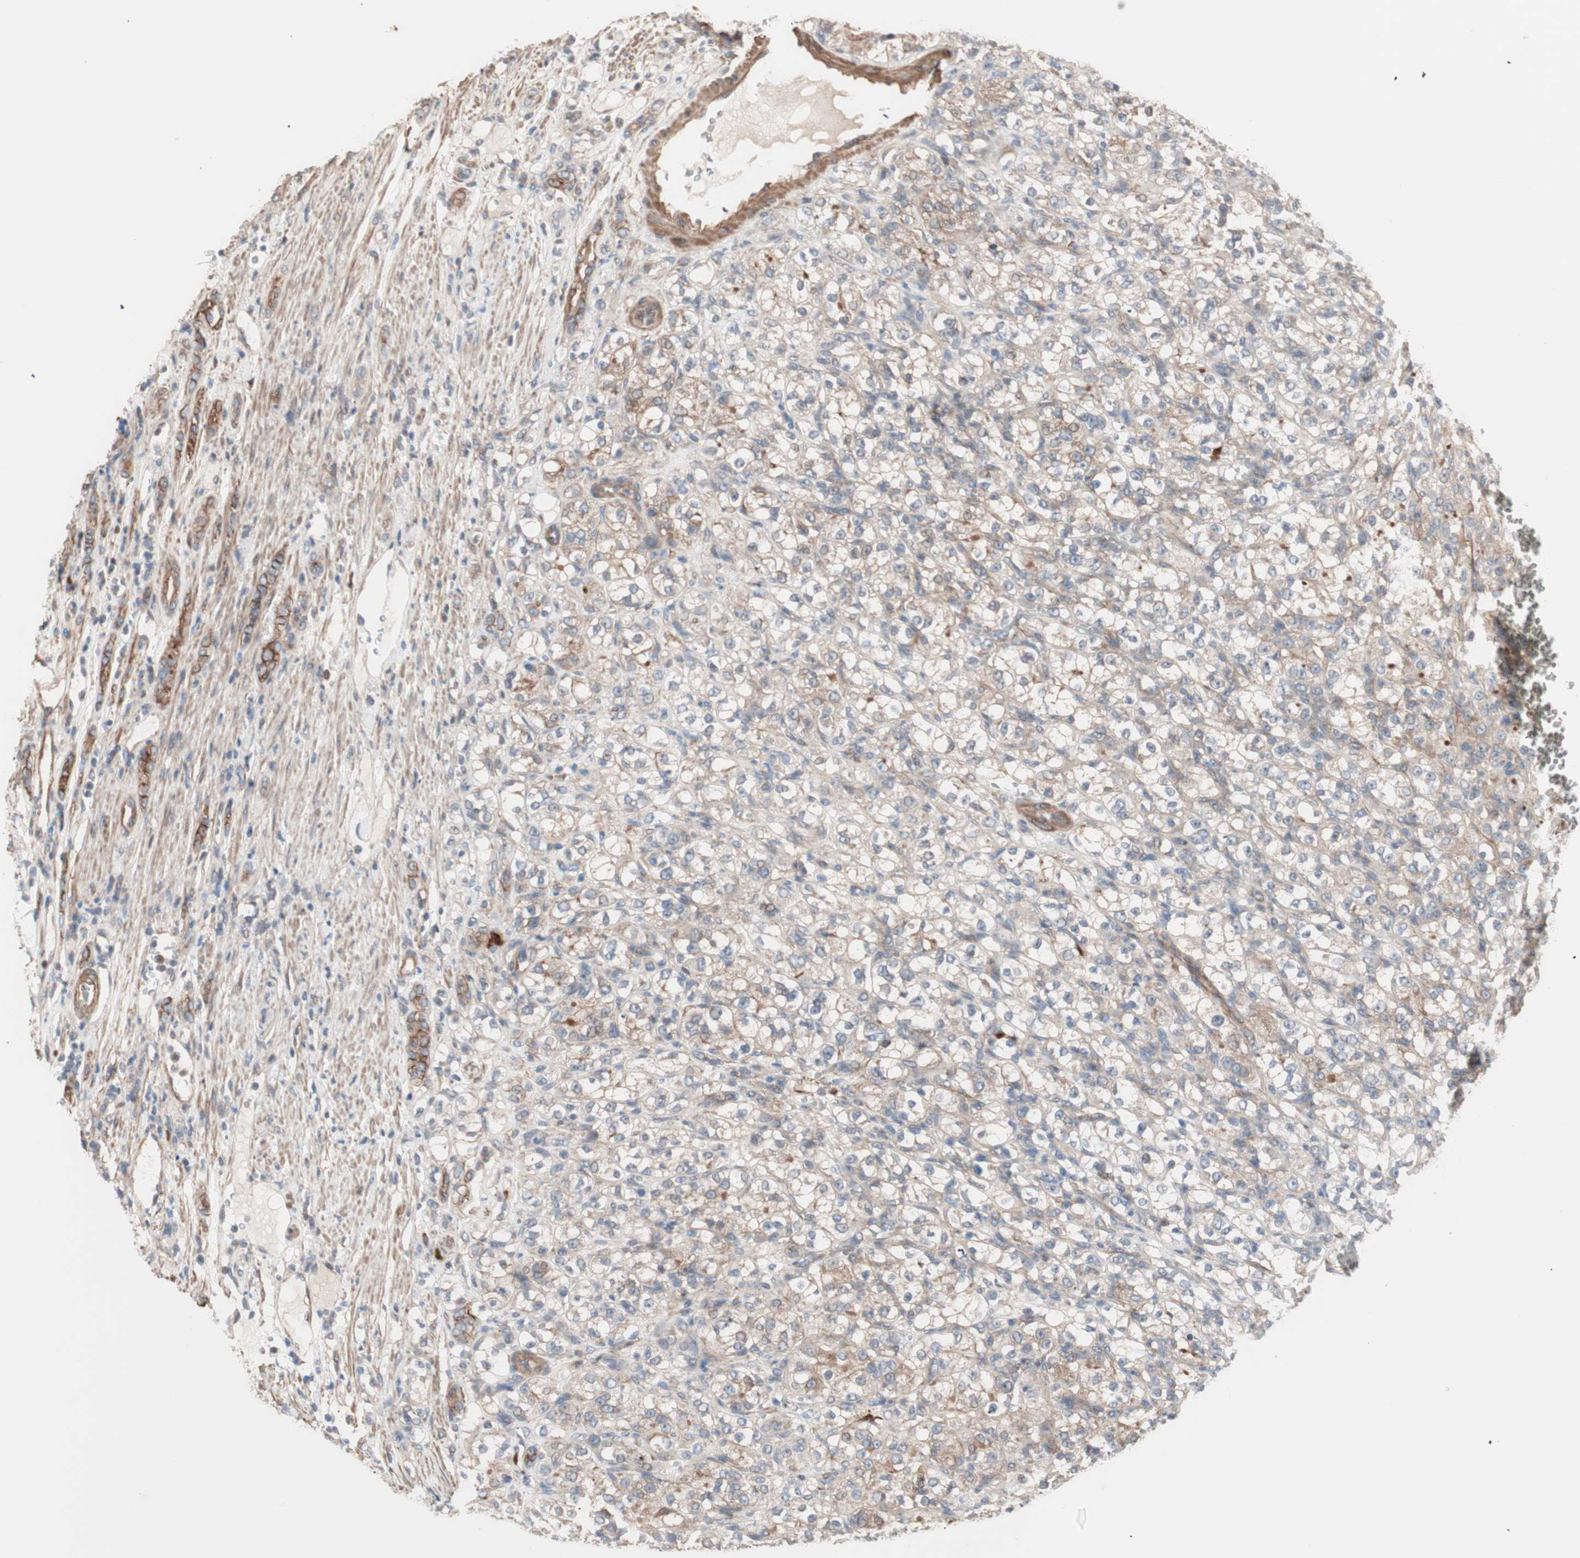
{"staining": {"intensity": "weak", "quantity": ">75%", "location": "cytoplasmic/membranous"}, "tissue": "renal cancer", "cell_type": "Tumor cells", "image_type": "cancer", "snomed": [{"axis": "morphology", "description": "Normal tissue, NOS"}, {"axis": "morphology", "description": "Adenocarcinoma, NOS"}, {"axis": "topography", "description": "Kidney"}], "caption": "Weak cytoplasmic/membranous protein positivity is seen in about >75% of tumor cells in renal adenocarcinoma. (Stains: DAB (3,3'-diaminobenzidine) in brown, nuclei in blue, Microscopy: brightfield microscopy at high magnification).", "gene": "ALG5", "patient": {"sex": "male", "age": 61}}